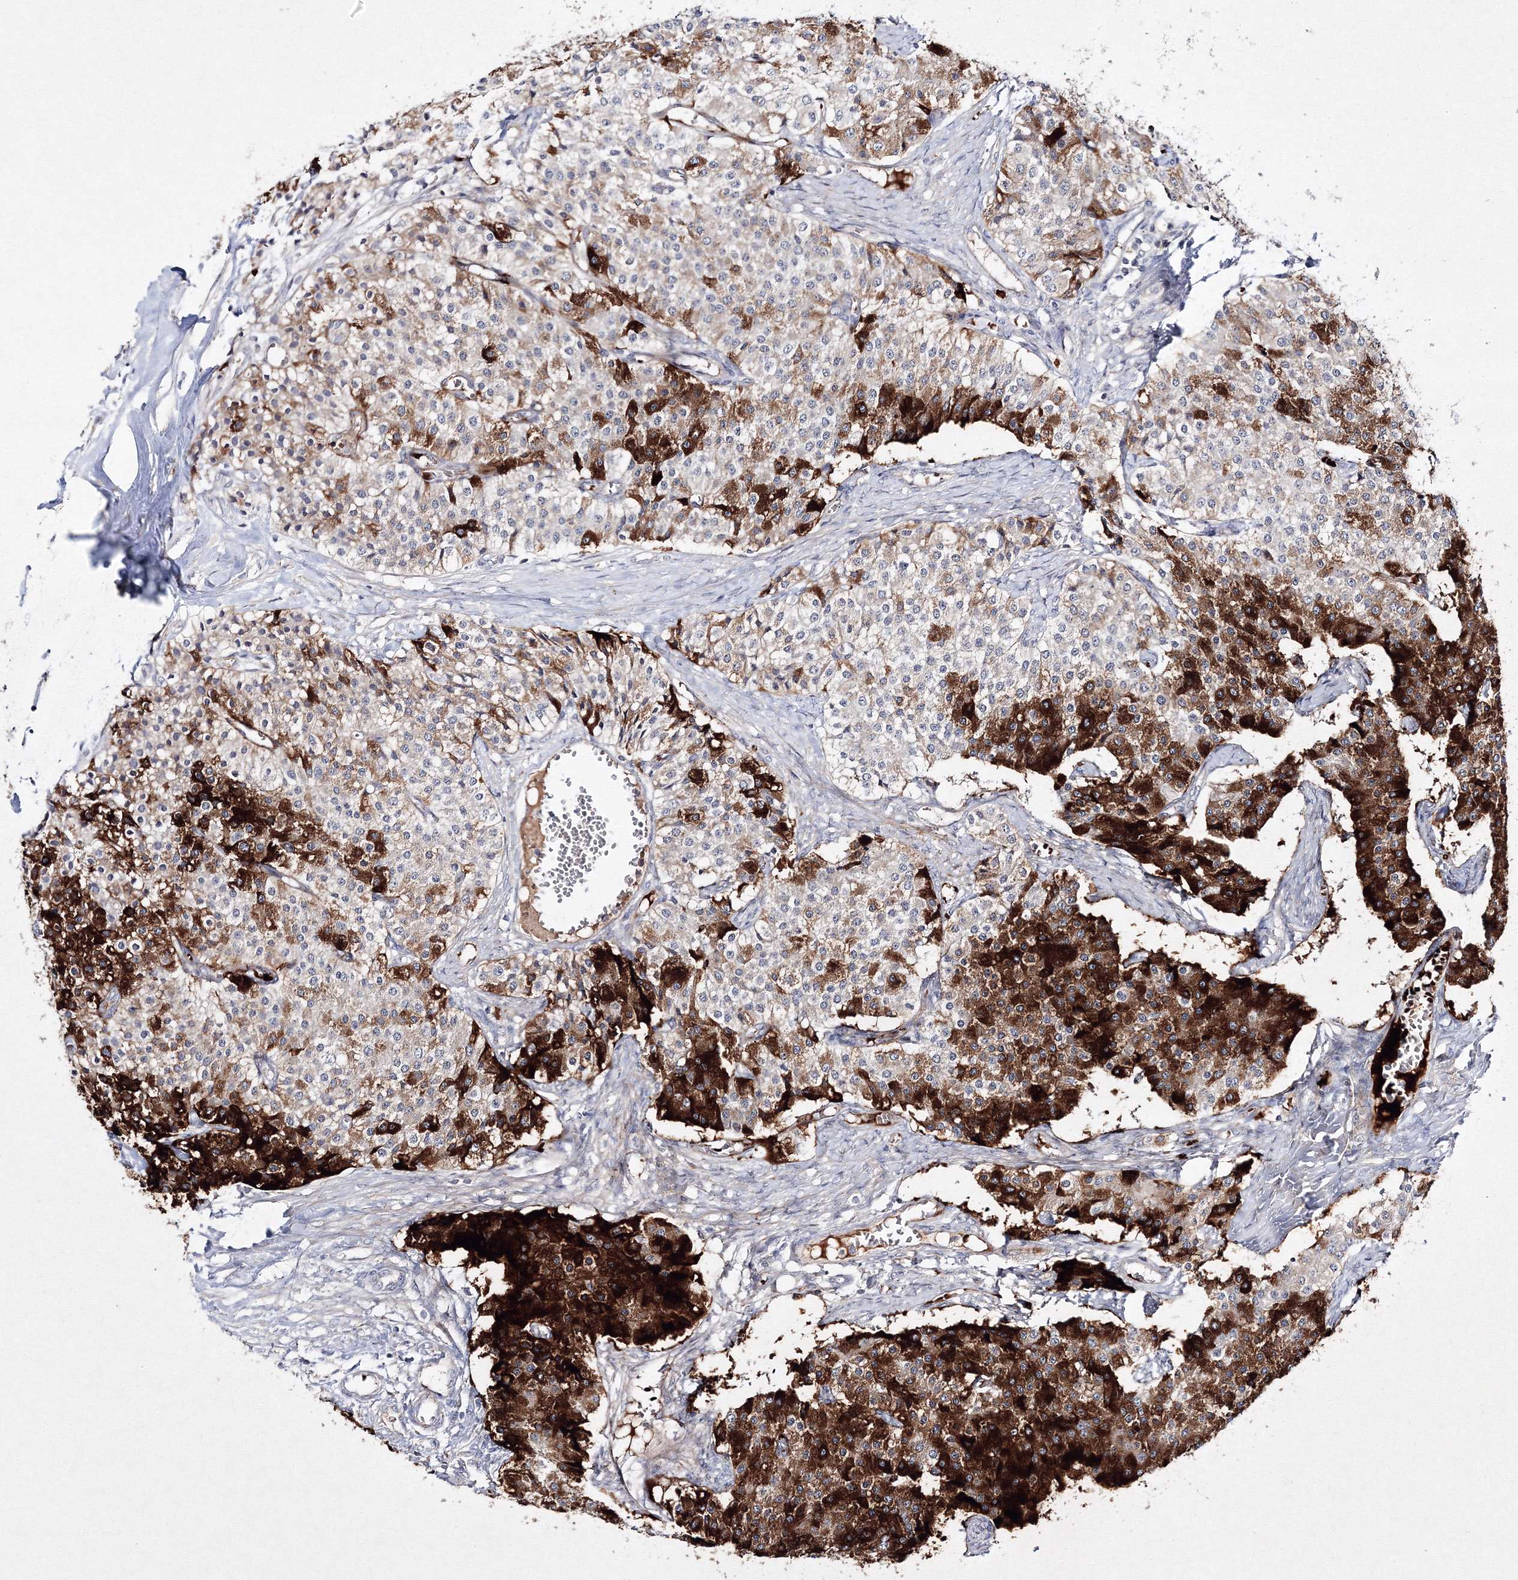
{"staining": {"intensity": "strong", "quantity": "25%-75%", "location": "cytoplasmic/membranous"}, "tissue": "carcinoid", "cell_type": "Tumor cells", "image_type": "cancer", "snomed": [{"axis": "morphology", "description": "Carcinoid, malignant, NOS"}, {"axis": "topography", "description": "Colon"}], "caption": "A micrograph showing strong cytoplasmic/membranous expression in approximately 25%-75% of tumor cells in carcinoid, as visualized by brown immunohistochemical staining.", "gene": "NEU4", "patient": {"sex": "female", "age": 52}}